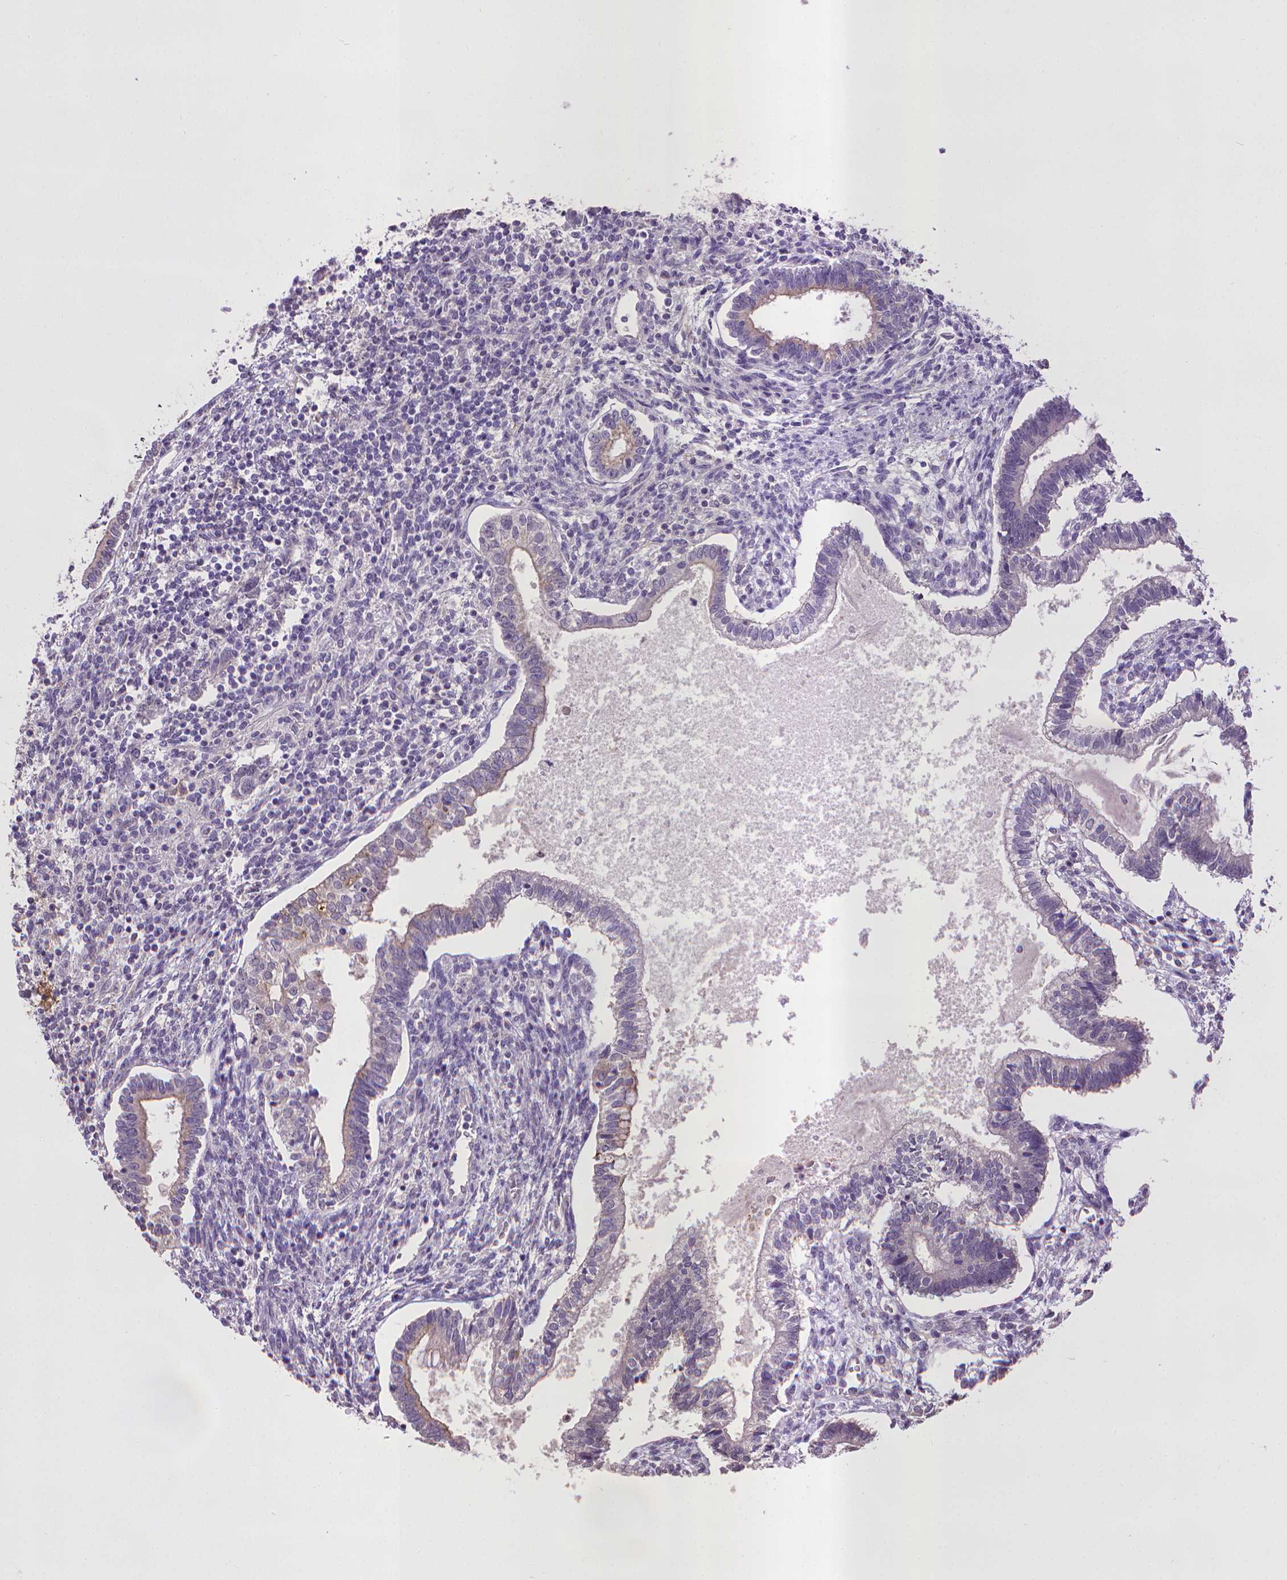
{"staining": {"intensity": "weak", "quantity": "<25%", "location": "cytoplasmic/membranous"}, "tissue": "testis cancer", "cell_type": "Tumor cells", "image_type": "cancer", "snomed": [{"axis": "morphology", "description": "Carcinoma, Embryonal, NOS"}, {"axis": "topography", "description": "Testis"}], "caption": "The image demonstrates no staining of tumor cells in testis cancer. (DAB immunohistochemistry (IHC) with hematoxylin counter stain).", "gene": "CPM", "patient": {"sex": "male", "age": 37}}